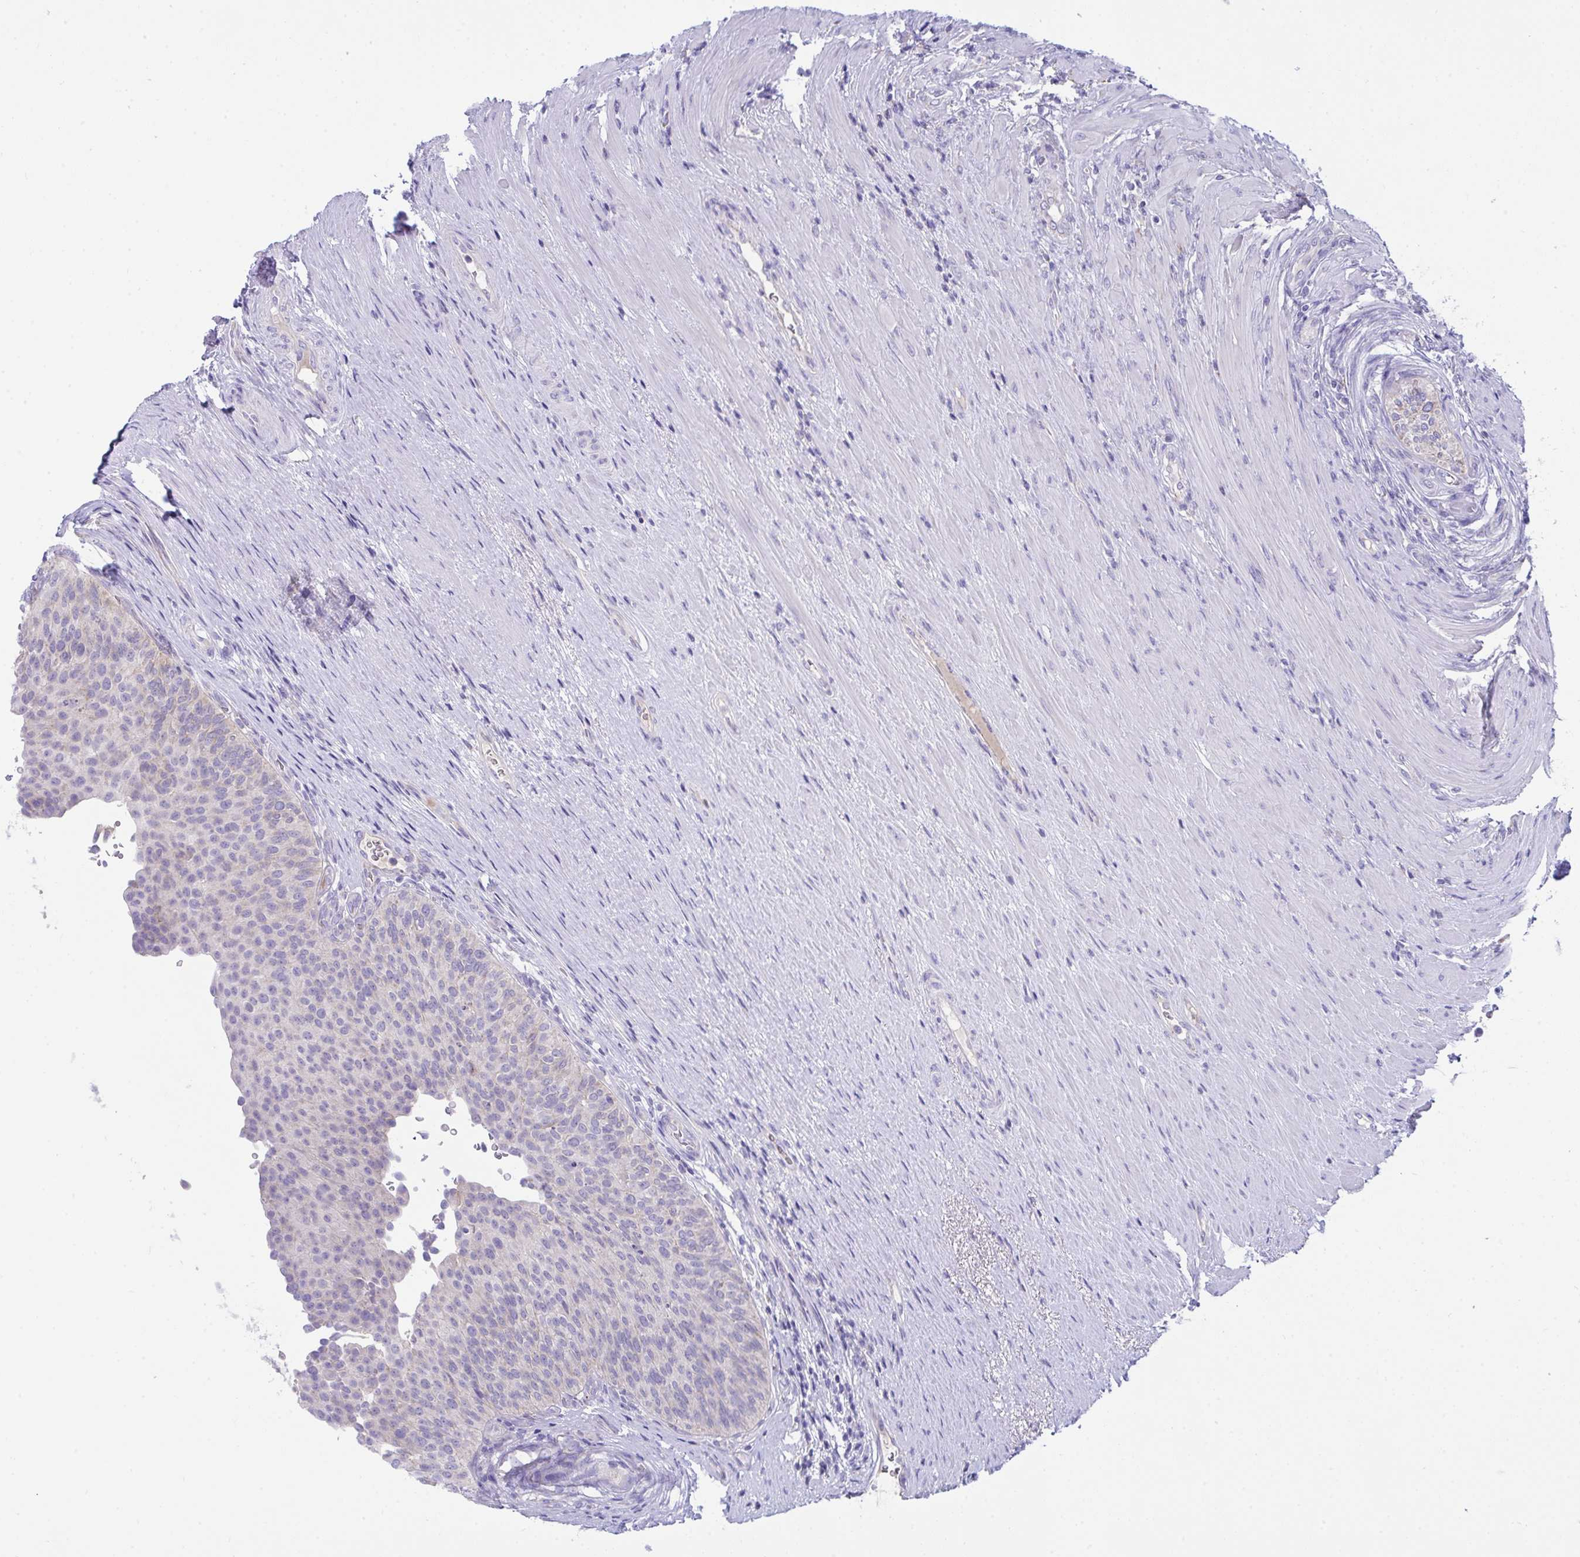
{"staining": {"intensity": "weak", "quantity": "<25%", "location": "cytoplasmic/membranous"}, "tissue": "urinary bladder", "cell_type": "Urothelial cells", "image_type": "normal", "snomed": [{"axis": "morphology", "description": "Normal tissue, NOS"}, {"axis": "topography", "description": "Urinary bladder"}, {"axis": "topography", "description": "Prostate"}], "caption": "This is an IHC photomicrograph of unremarkable urinary bladder. There is no expression in urothelial cells.", "gene": "PLA2G12B", "patient": {"sex": "male", "age": 77}}